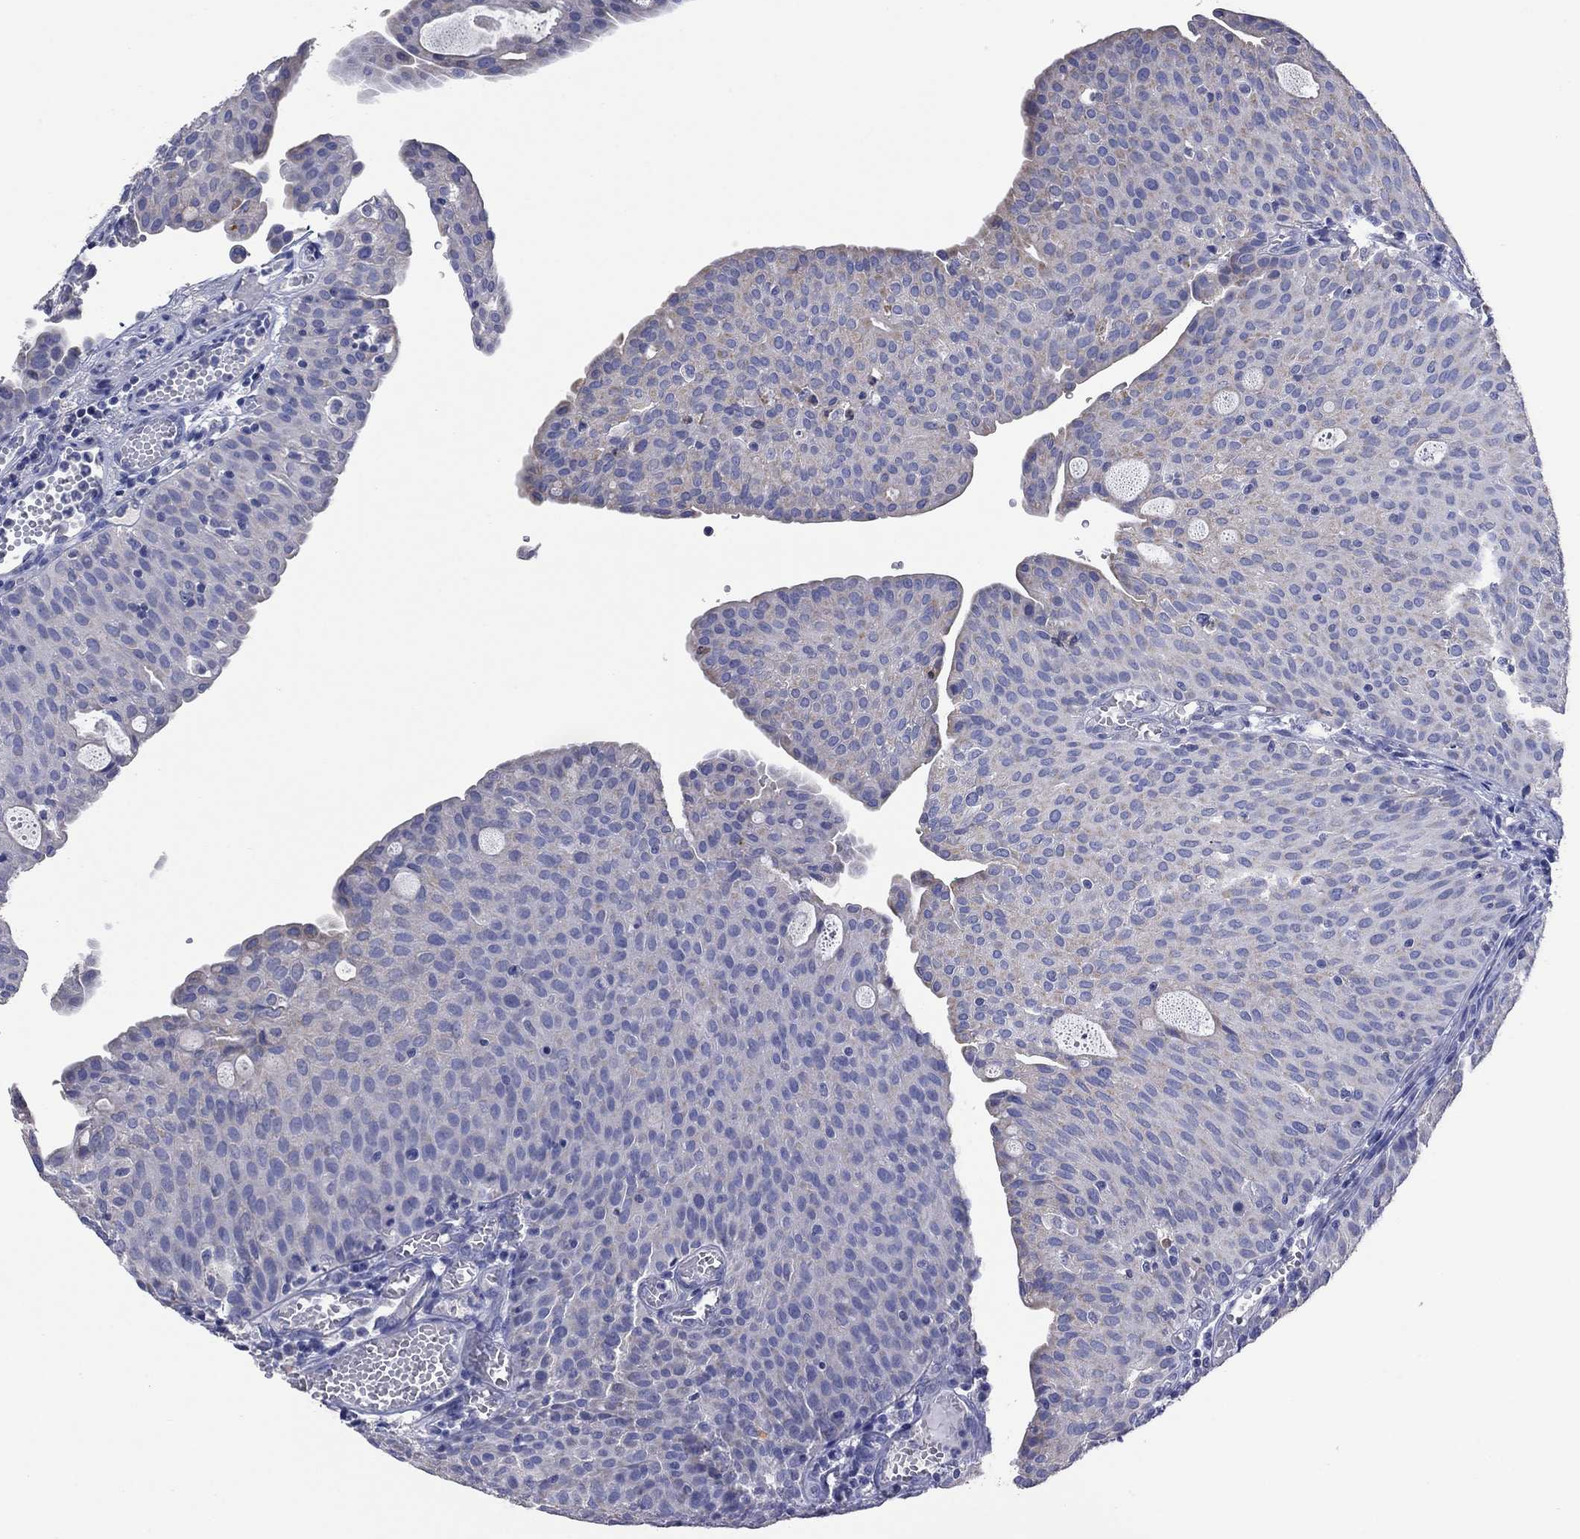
{"staining": {"intensity": "weak", "quantity": "25%-75%", "location": "cytoplasmic/membranous"}, "tissue": "urothelial cancer", "cell_type": "Tumor cells", "image_type": "cancer", "snomed": [{"axis": "morphology", "description": "Urothelial carcinoma, Low grade"}, {"axis": "topography", "description": "Urinary bladder"}], "caption": "Immunohistochemical staining of human low-grade urothelial carcinoma demonstrates weak cytoplasmic/membranous protein staining in about 25%-75% of tumor cells. (DAB = brown stain, brightfield microscopy at high magnification).", "gene": "CLVS1", "patient": {"sex": "male", "age": 54}}